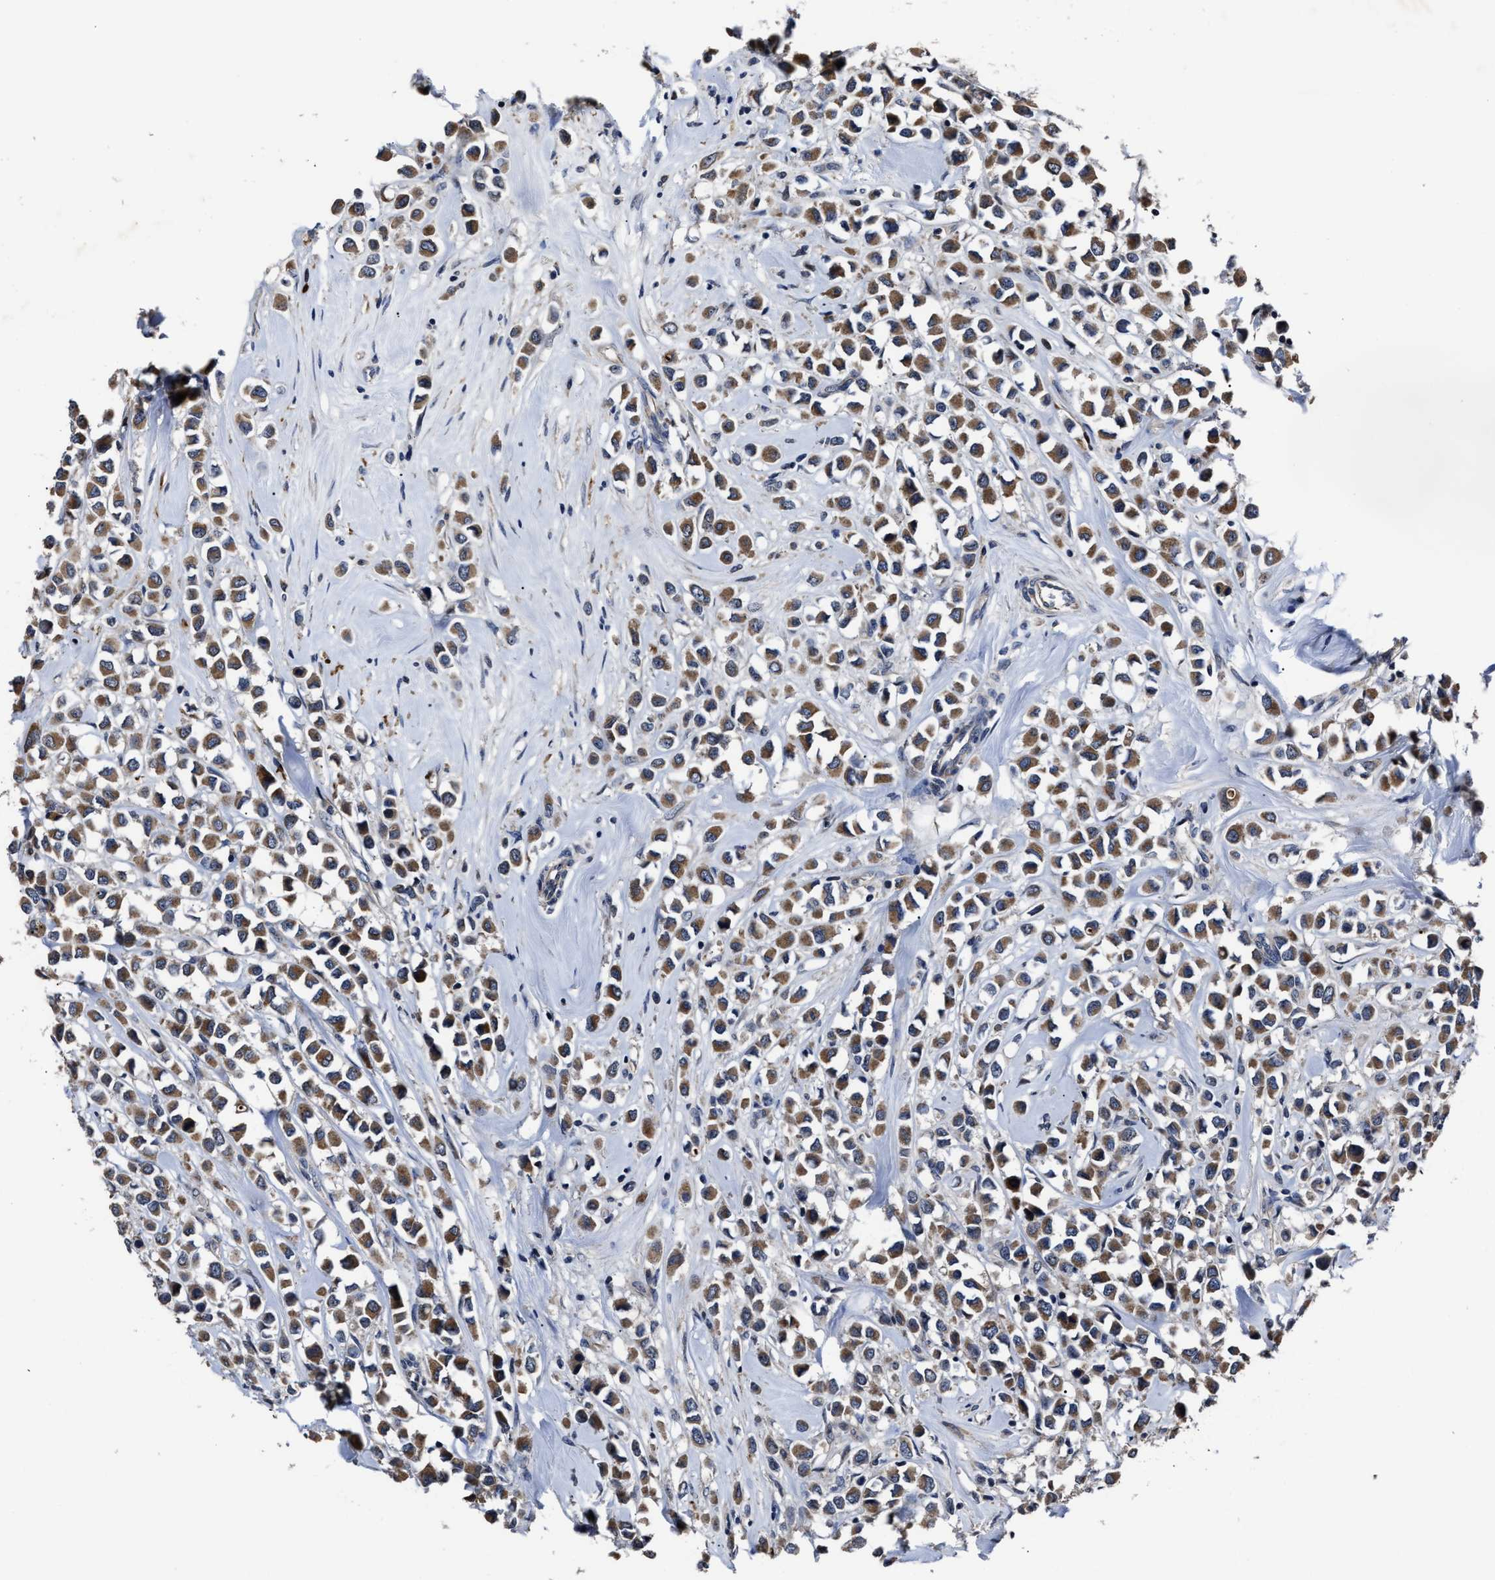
{"staining": {"intensity": "moderate", "quantity": ">75%", "location": "cytoplasmic/membranous"}, "tissue": "breast cancer", "cell_type": "Tumor cells", "image_type": "cancer", "snomed": [{"axis": "morphology", "description": "Duct carcinoma"}, {"axis": "topography", "description": "Breast"}], "caption": "Immunohistochemistry (IHC) (DAB (3,3'-diaminobenzidine)) staining of human breast intraductal carcinoma shows moderate cytoplasmic/membranous protein positivity in about >75% of tumor cells.", "gene": "RSBN1L", "patient": {"sex": "female", "age": 61}}